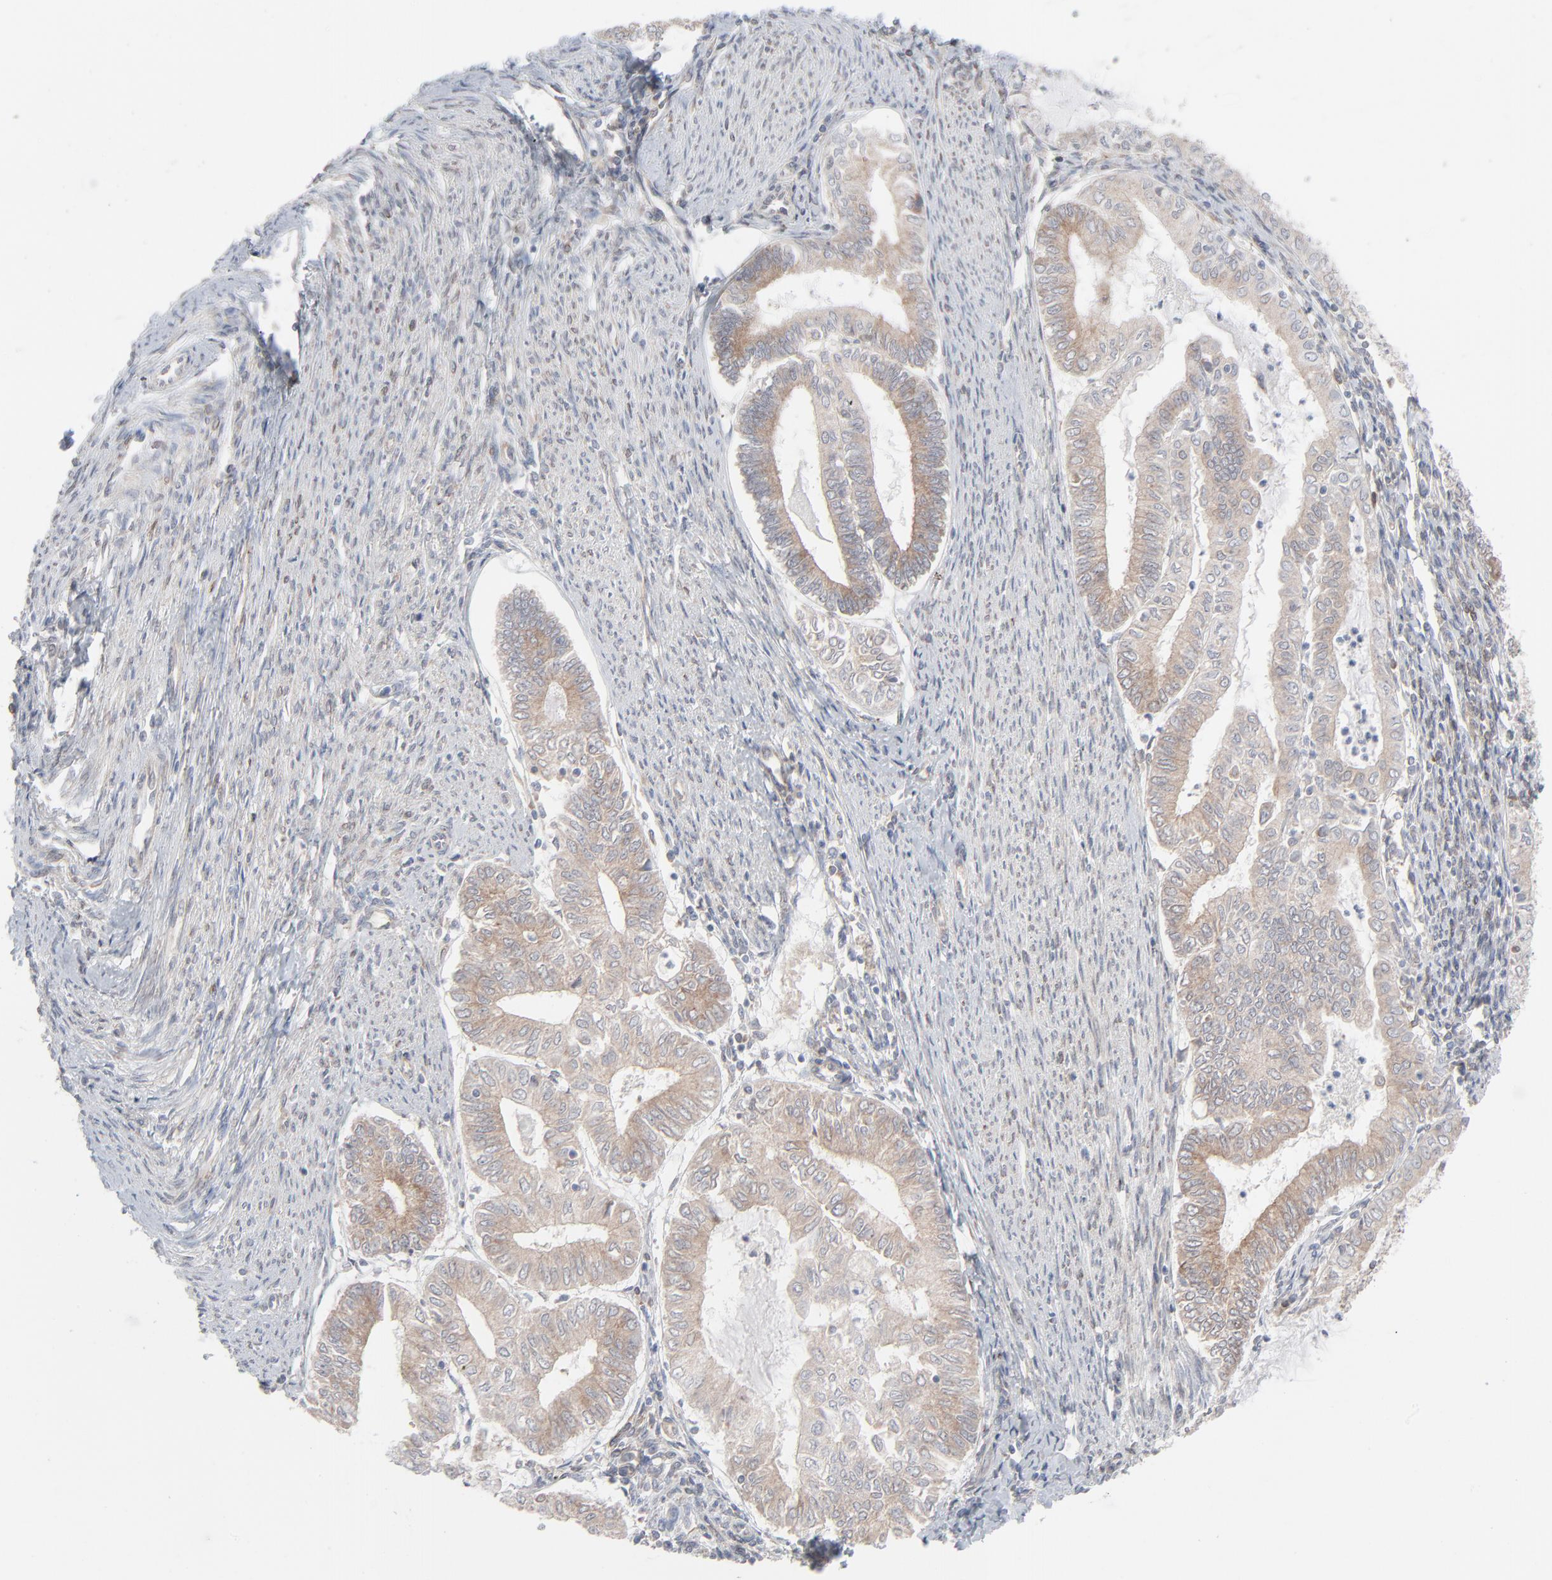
{"staining": {"intensity": "weak", "quantity": ">75%", "location": "cytoplasmic/membranous"}, "tissue": "endometrial cancer", "cell_type": "Tumor cells", "image_type": "cancer", "snomed": [{"axis": "morphology", "description": "Adenocarcinoma, NOS"}, {"axis": "topography", "description": "Endometrium"}], "caption": "DAB immunohistochemical staining of adenocarcinoma (endometrial) reveals weak cytoplasmic/membranous protein staining in approximately >75% of tumor cells. (DAB (3,3'-diaminobenzidine) = brown stain, brightfield microscopy at high magnification).", "gene": "KDSR", "patient": {"sex": "female", "age": 66}}